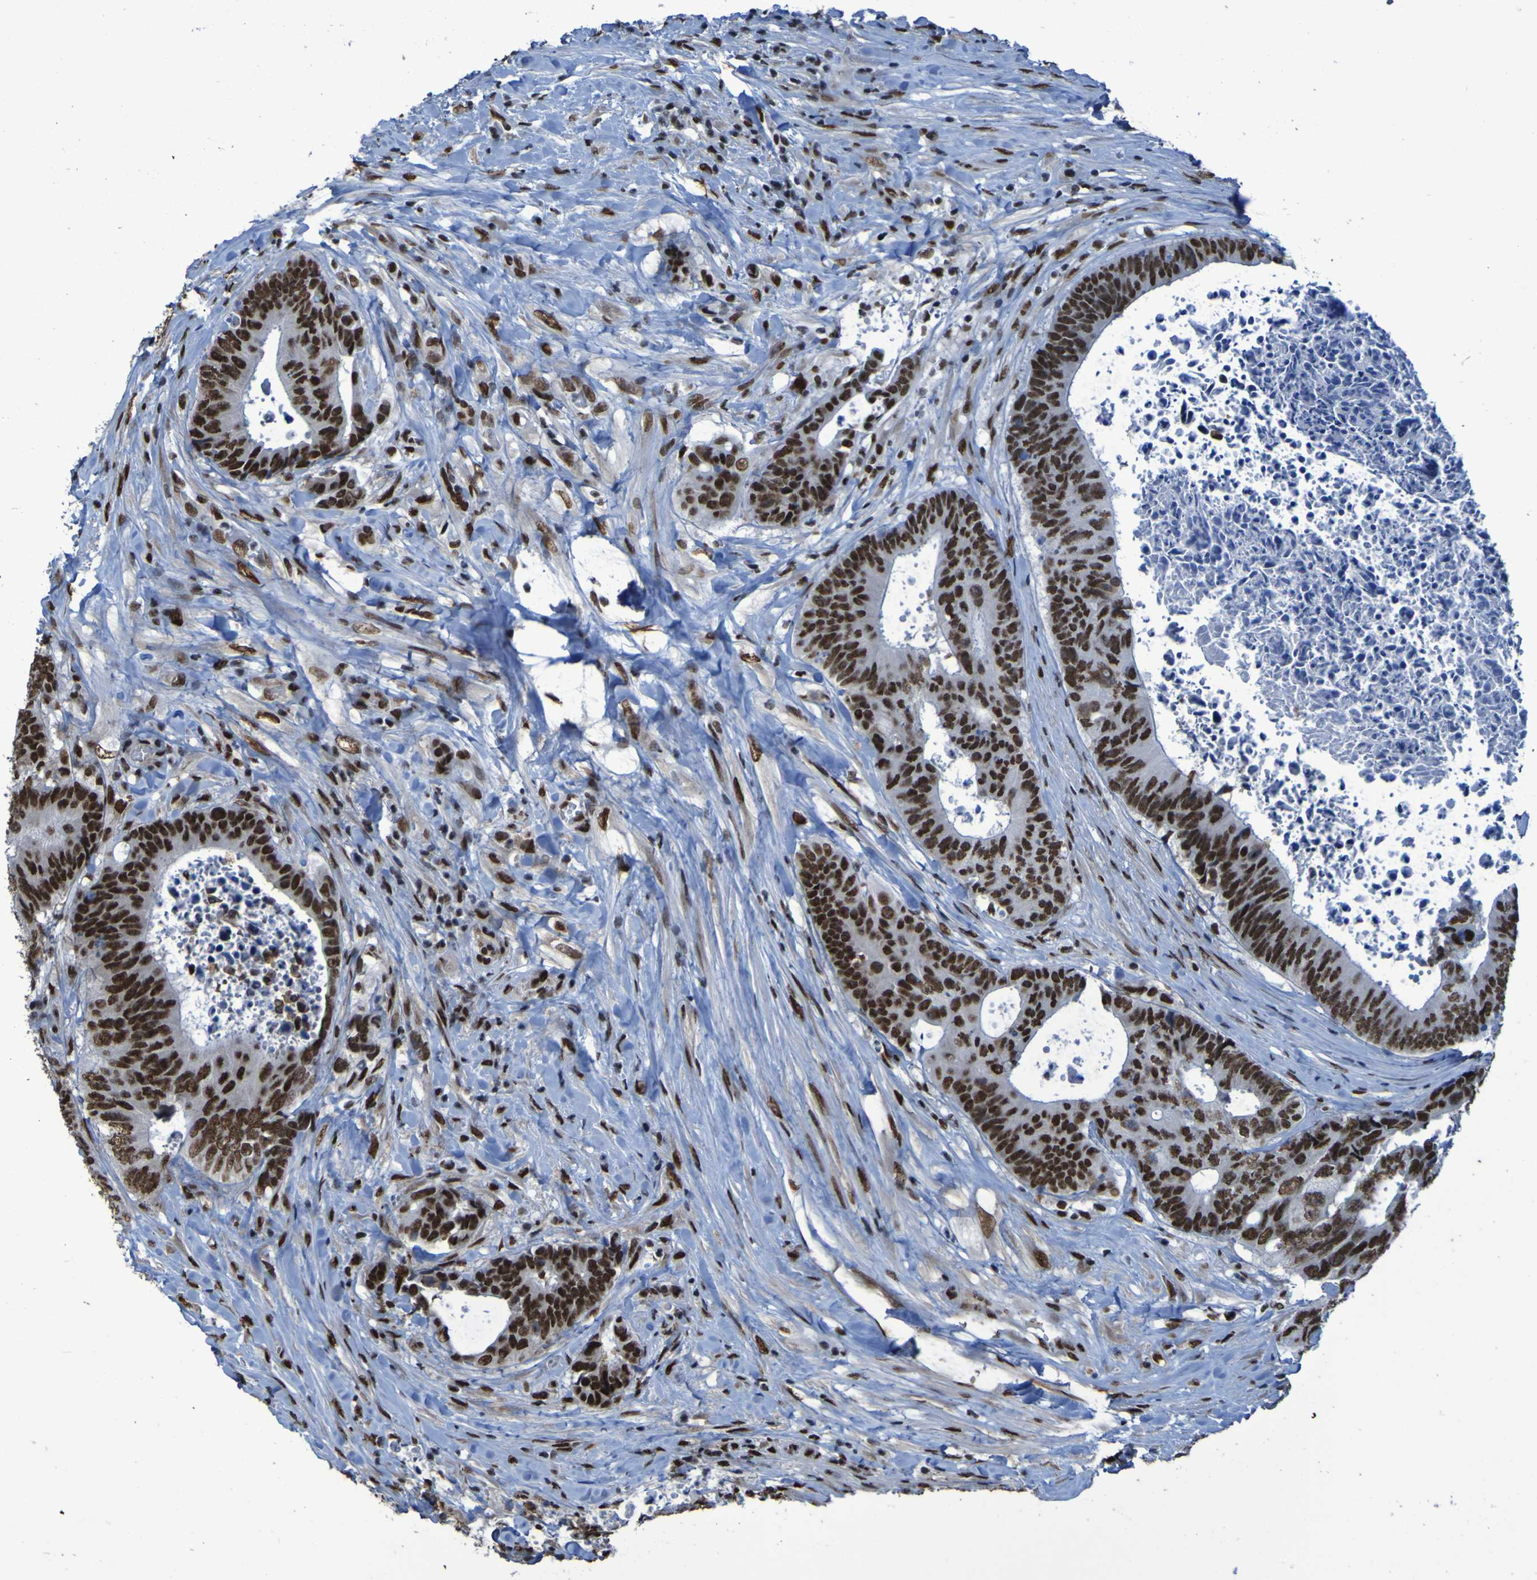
{"staining": {"intensity": "strong", "quantity": ">75%", "location": "nuclear"}, "tissue": "colorectal cancer", "cell_type": "Tumor cells", "image_type": "cancer", "snomed": [{"axis": "morphology", "description": "Adenocarcinoma, NOS"}, {"axis": "topography", "description": "Rectum"}], "caption": "A high-resolution histopathology image shows immunohistochemistry (IHC) staining of colorectal cancer (adenocarcinoma), which exhibits strong nuclear expression in about >75% of tumor cells.", "gene": "HNRNPR", "patient": {"sex": "male", "age": 72}}